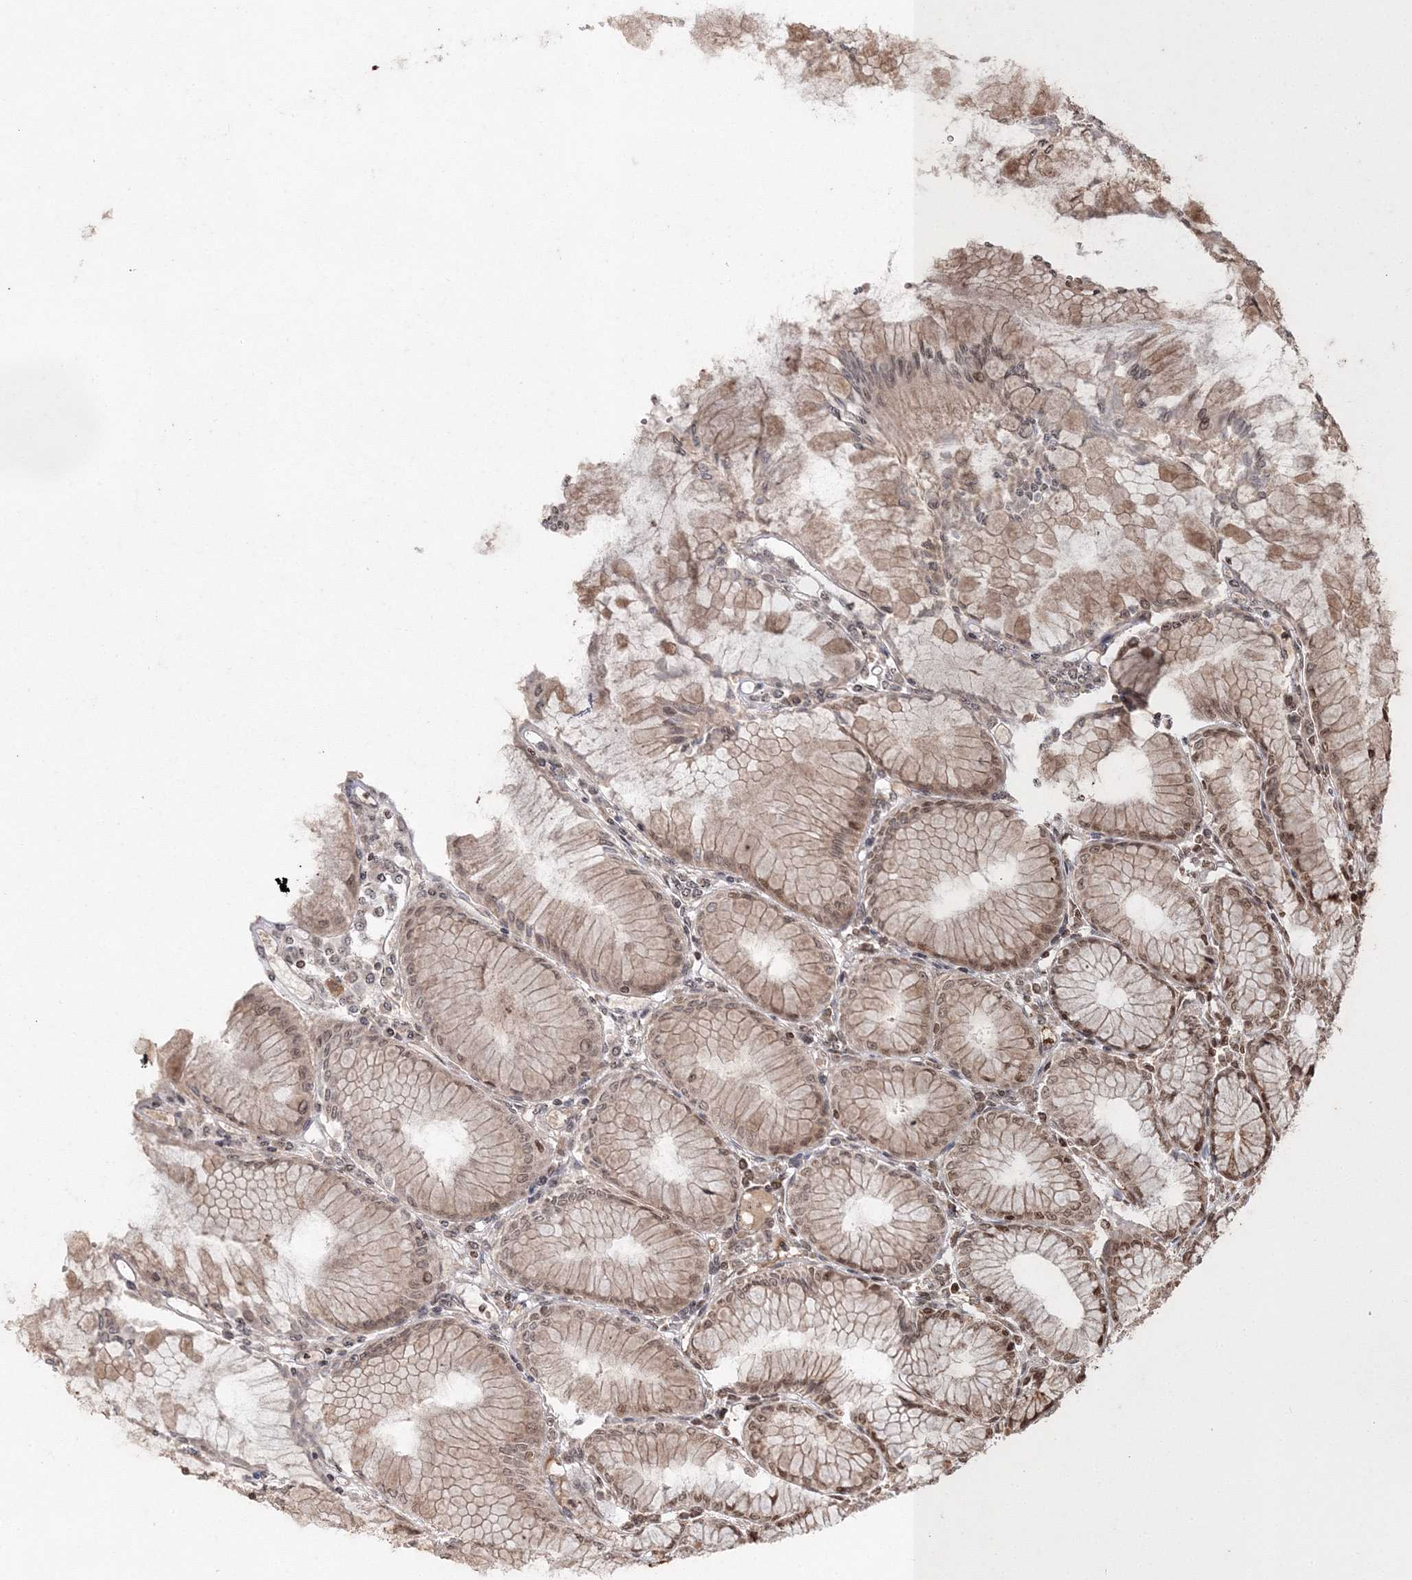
{"staining": {"intensity": "moderate", "quantity": ">75%", "location": "cytoplasmic/membranous,nuclear"}, "tissue": "stomach", "cell_type": "Glandular cells", "image_type": "normal", "snomed": [{"axis": "morphology", "description": "Normal tissue, NOS"}, {"axis": "topography", "description": "Stomach"}], "caption": "This is an image of immunohistochemistry staining of benign stomach, which shows moderate expression in the cytoplasmic/membranous,nuclear of glandular cells.", "gene": "CARM1", "patient": {"sex": "female", "age": 57}}